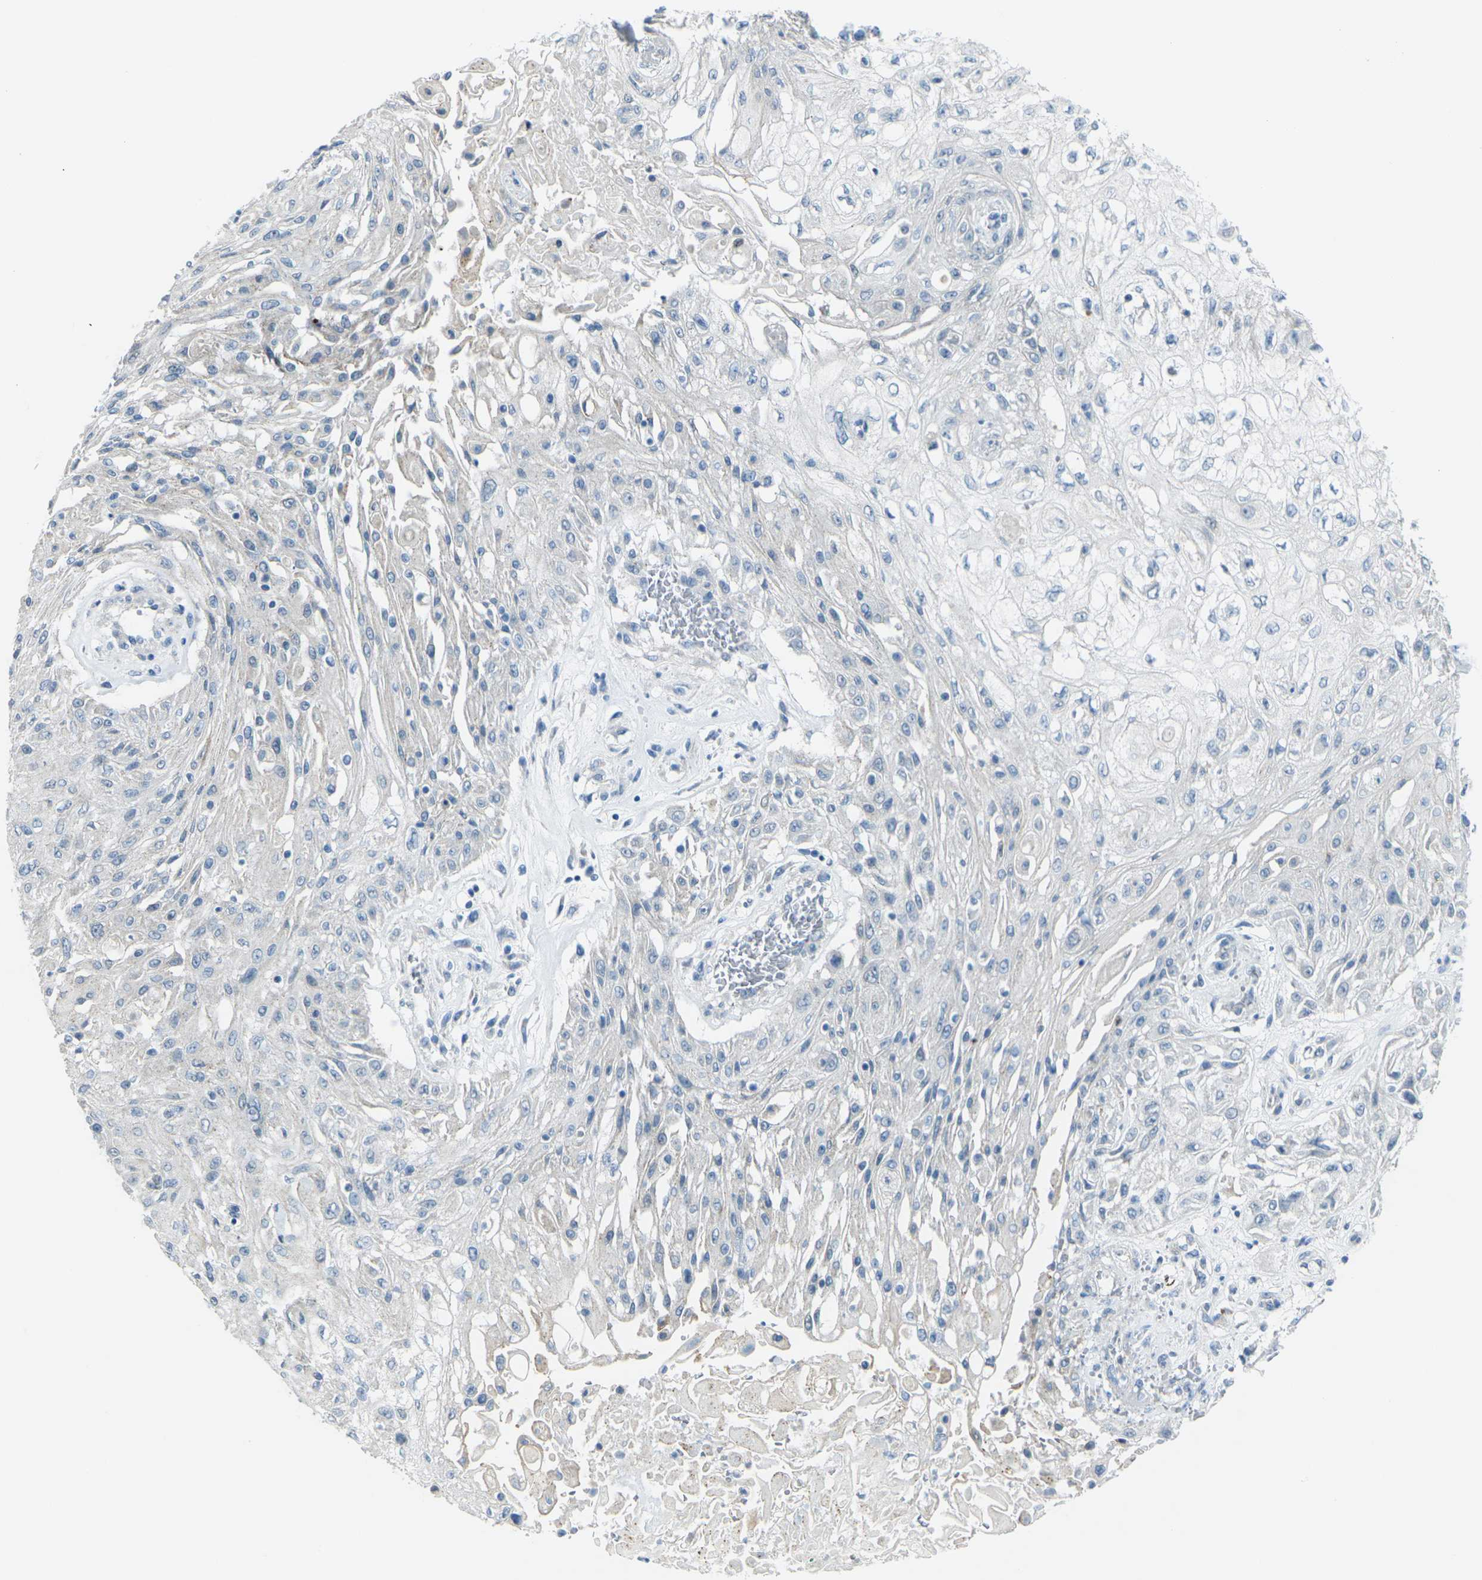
{"staining": {"intensity": "negative", "quantity": "none", "location": "none"}, "tissue": "skin cancer", "cell_type": "Tumor cells", "image_type": "cancer", "snomed": [{"axis": "morphology", "description": "Squamous cell carcinoma, NOS"}, {"axis": "topography", "description": "Skin"}], "caption": "The micrograph demonstrates no significant positivity in tumor cells of skin cancer.", "gene": "ANKRD46", "patient": {"sex": "male", "age": 75}}